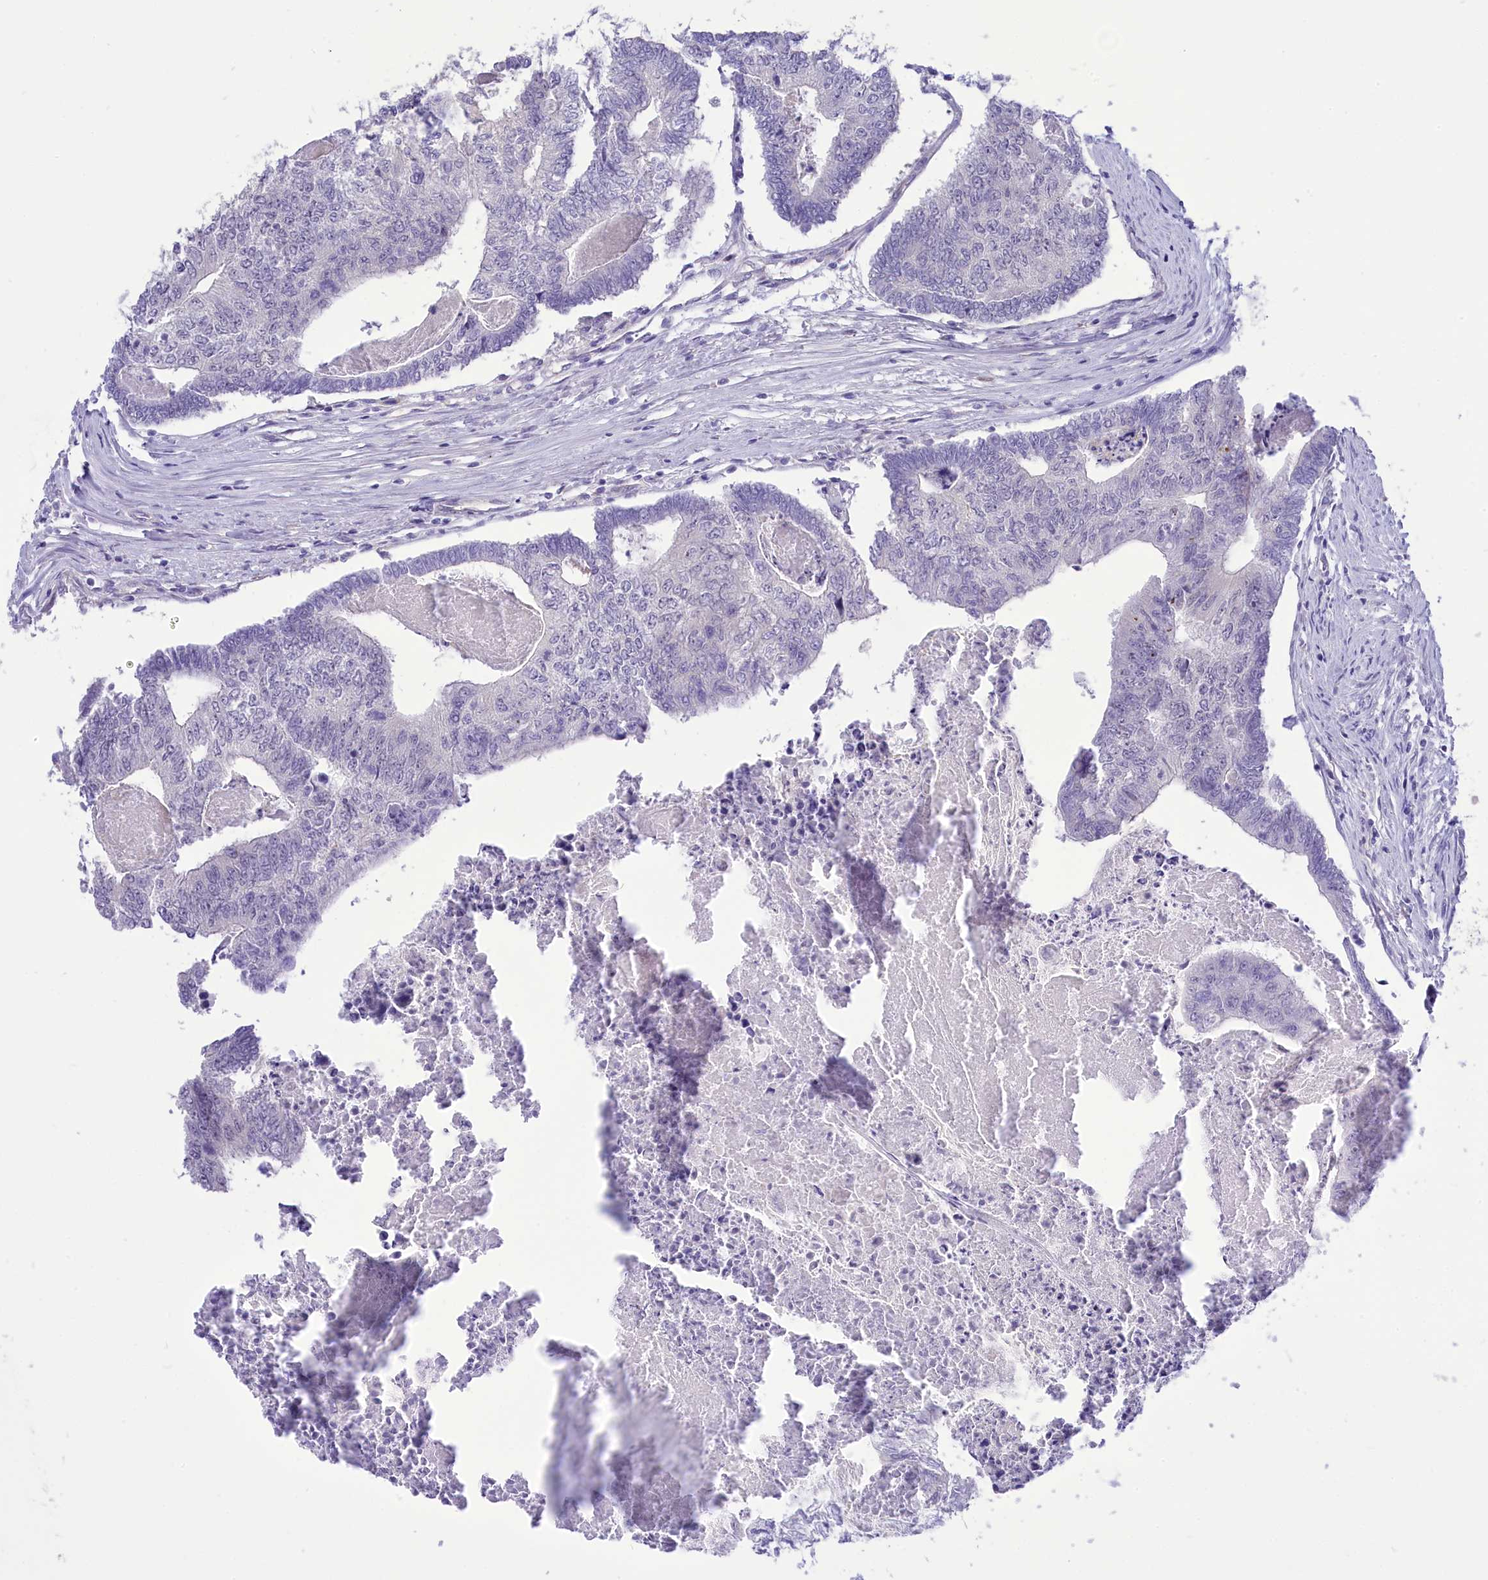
{"staining": {"intensity": "negative", "quantity": "none", "location": "none"}, "tissue": "colorectal cancer", "cell_type": "Tumor cells", "image_type": "cancer", "snomed": [{"axis": "morphology", "description": "Adenocarcinoma, NOS"}, {"axis": "topography", "description": "Colon"}], "caption": "A photomicrograph of colorectal adenocarcinoma stained for a protein exhibits no brown staining in tumor cells.", "gene": "DCAF16", "patient": {"sex": "female", "age": 67}}